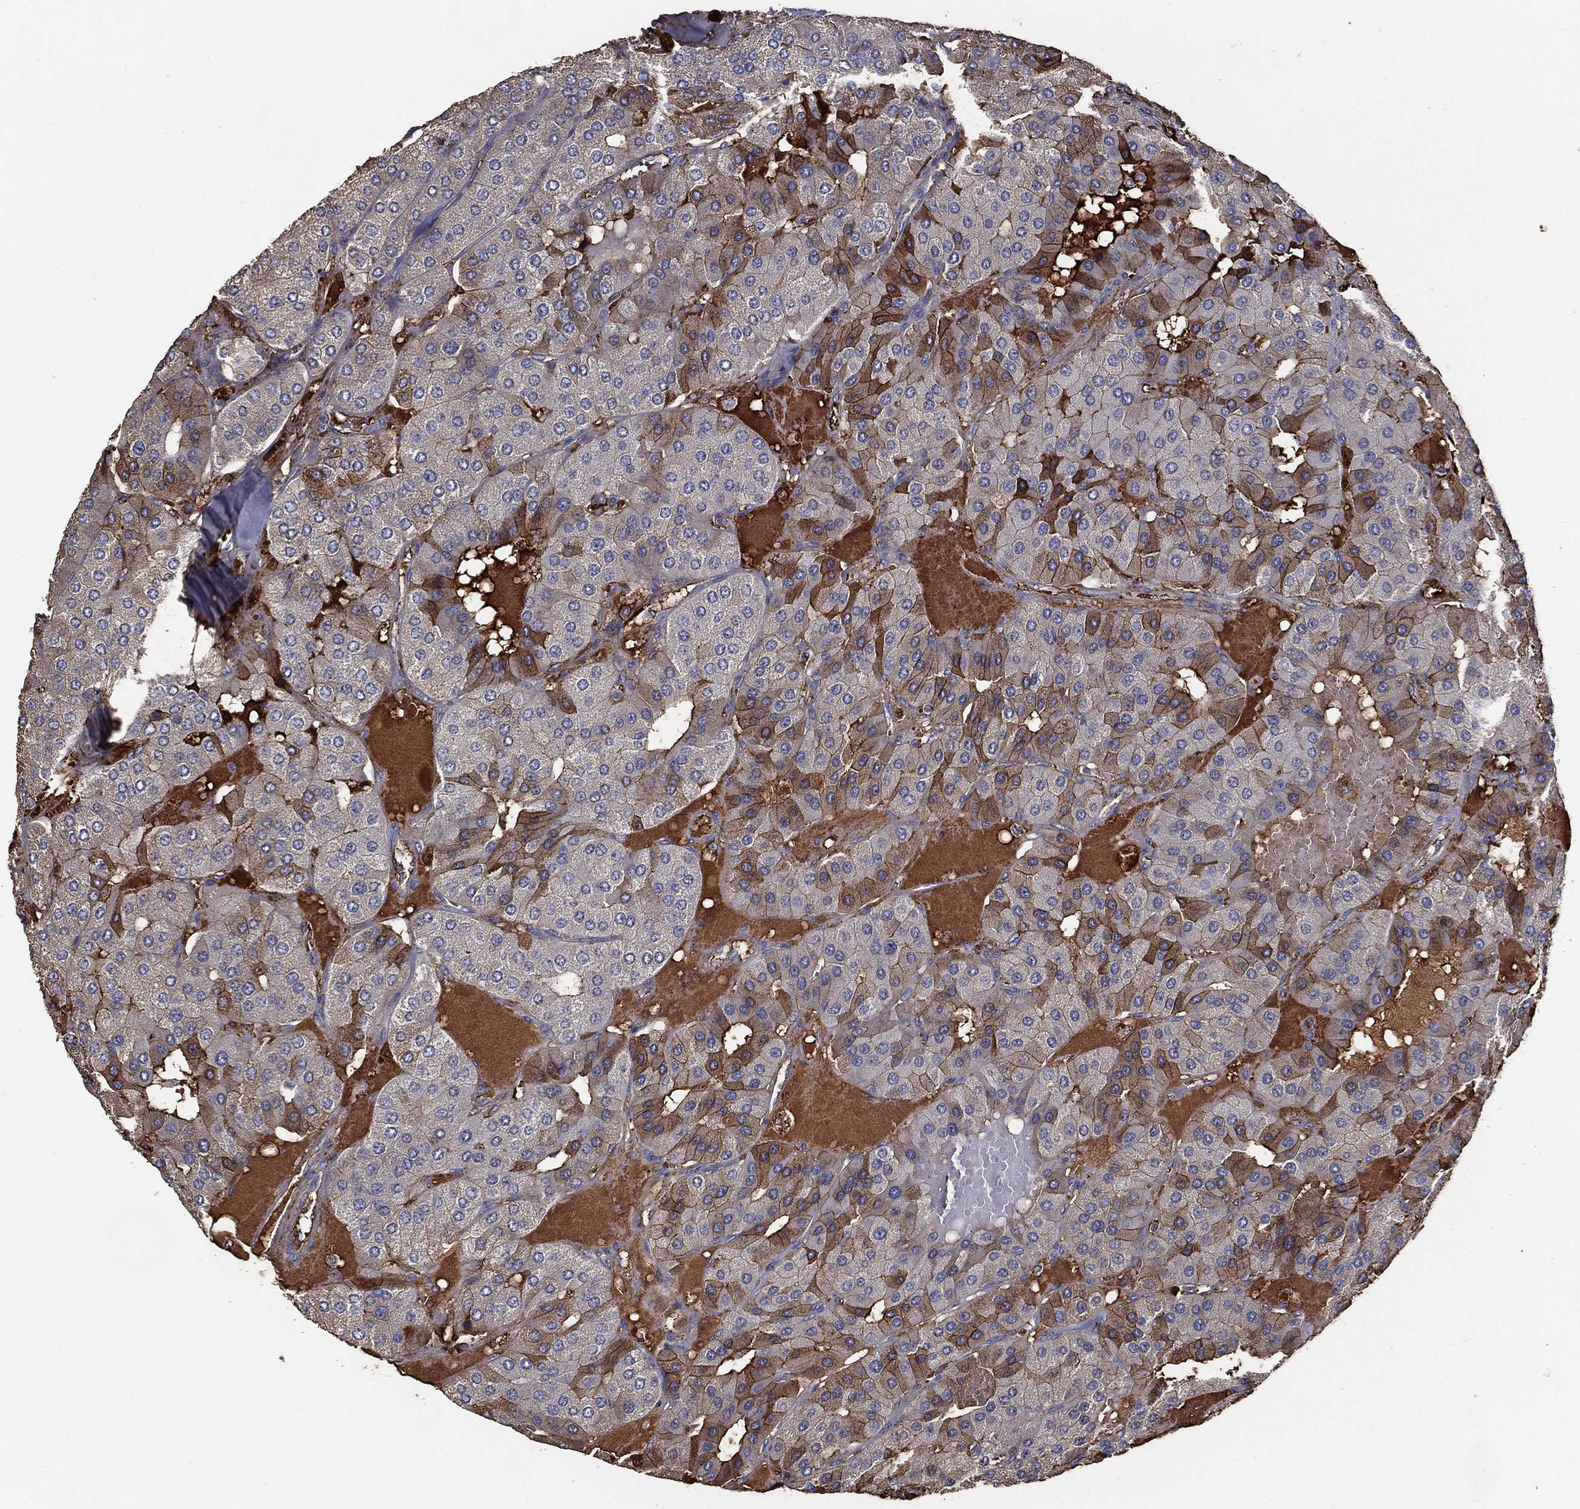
{"staining": {"intensity": "moderate", "quantity": "<25%", "location": "cytoplasmic/membranous"}, "tissue": "parathyroid gland", "cell_type": "Glandular cells", "image_type": "normal", "snomed": [{"axis": "morphology", "description": "Normal tissue, NOS"}, {"axis": "morphology", "description": "Adenoma, NOS"}, {"axis": "topography", "description": "Parathyroid gland"}], "caption": "Immunohistochemical staining of normal parathyroid gland shows low levels of moderate cytoplasmic/membranous positivity in about <25% of glandular cells.", "gene": "EFNA1", "patient": {"sex": "female", "age": 86}}